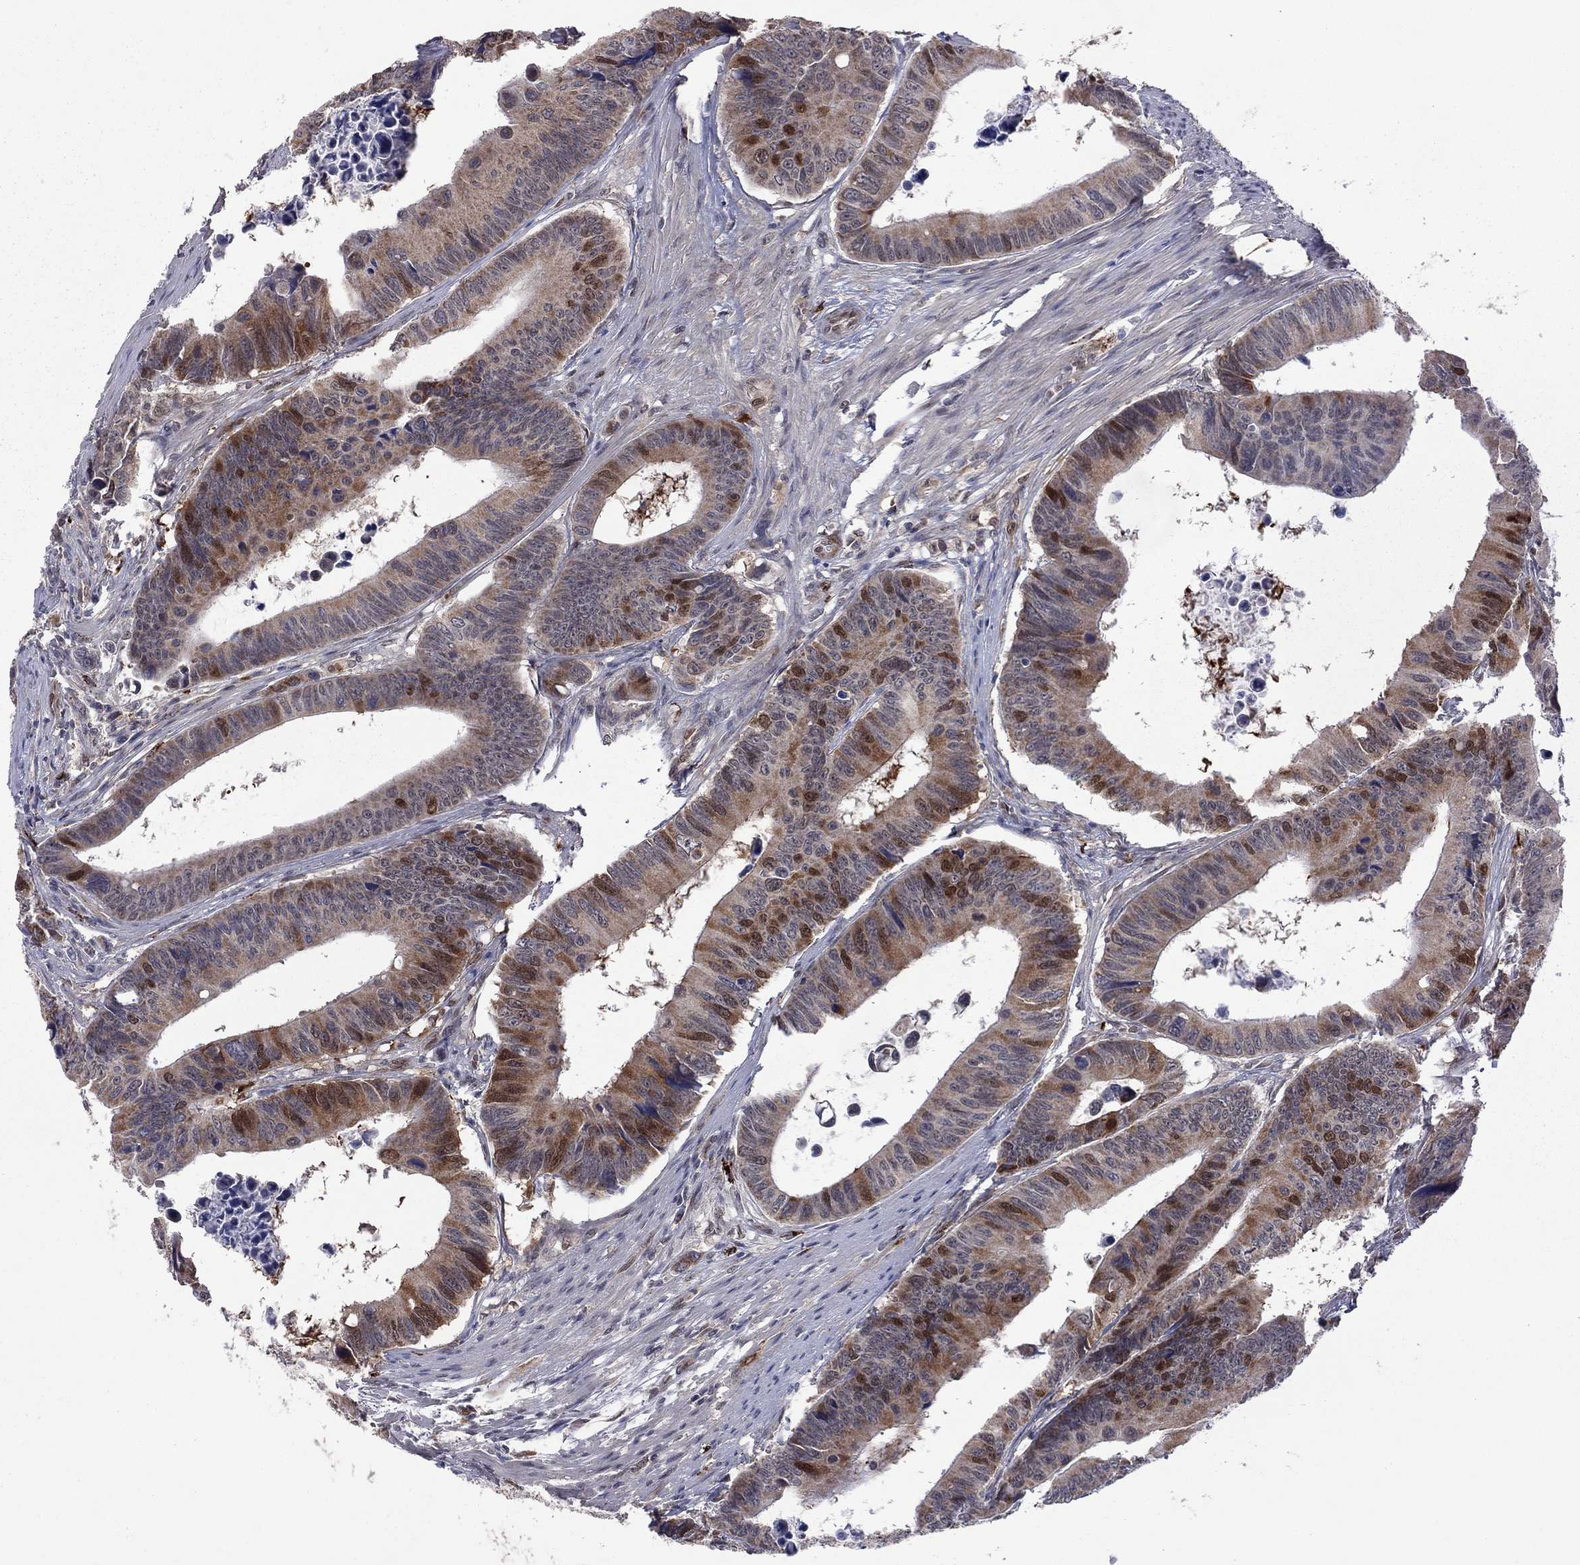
{"staining": {"intensity": "strong", "quantity": "<25%", "location": "cytoplasmic/membranous"}, "tissue": "colorectal cancer", "cell_type": "Tumor cells", "image_type": "cancer", "snomed": [{"axis": "morphology", "description": "Adenocarcinoma, NOS"}, {"axis": "topography", "description": "Colon"}], "caption": "This histopathology image reveals IHC staining of colorectal cancer, with medium strong cytoplasmic/membranous expression in about <25% of tumor cells.", "gene": "GPAA1", "patient": {"sex": "female", "age": 87}}